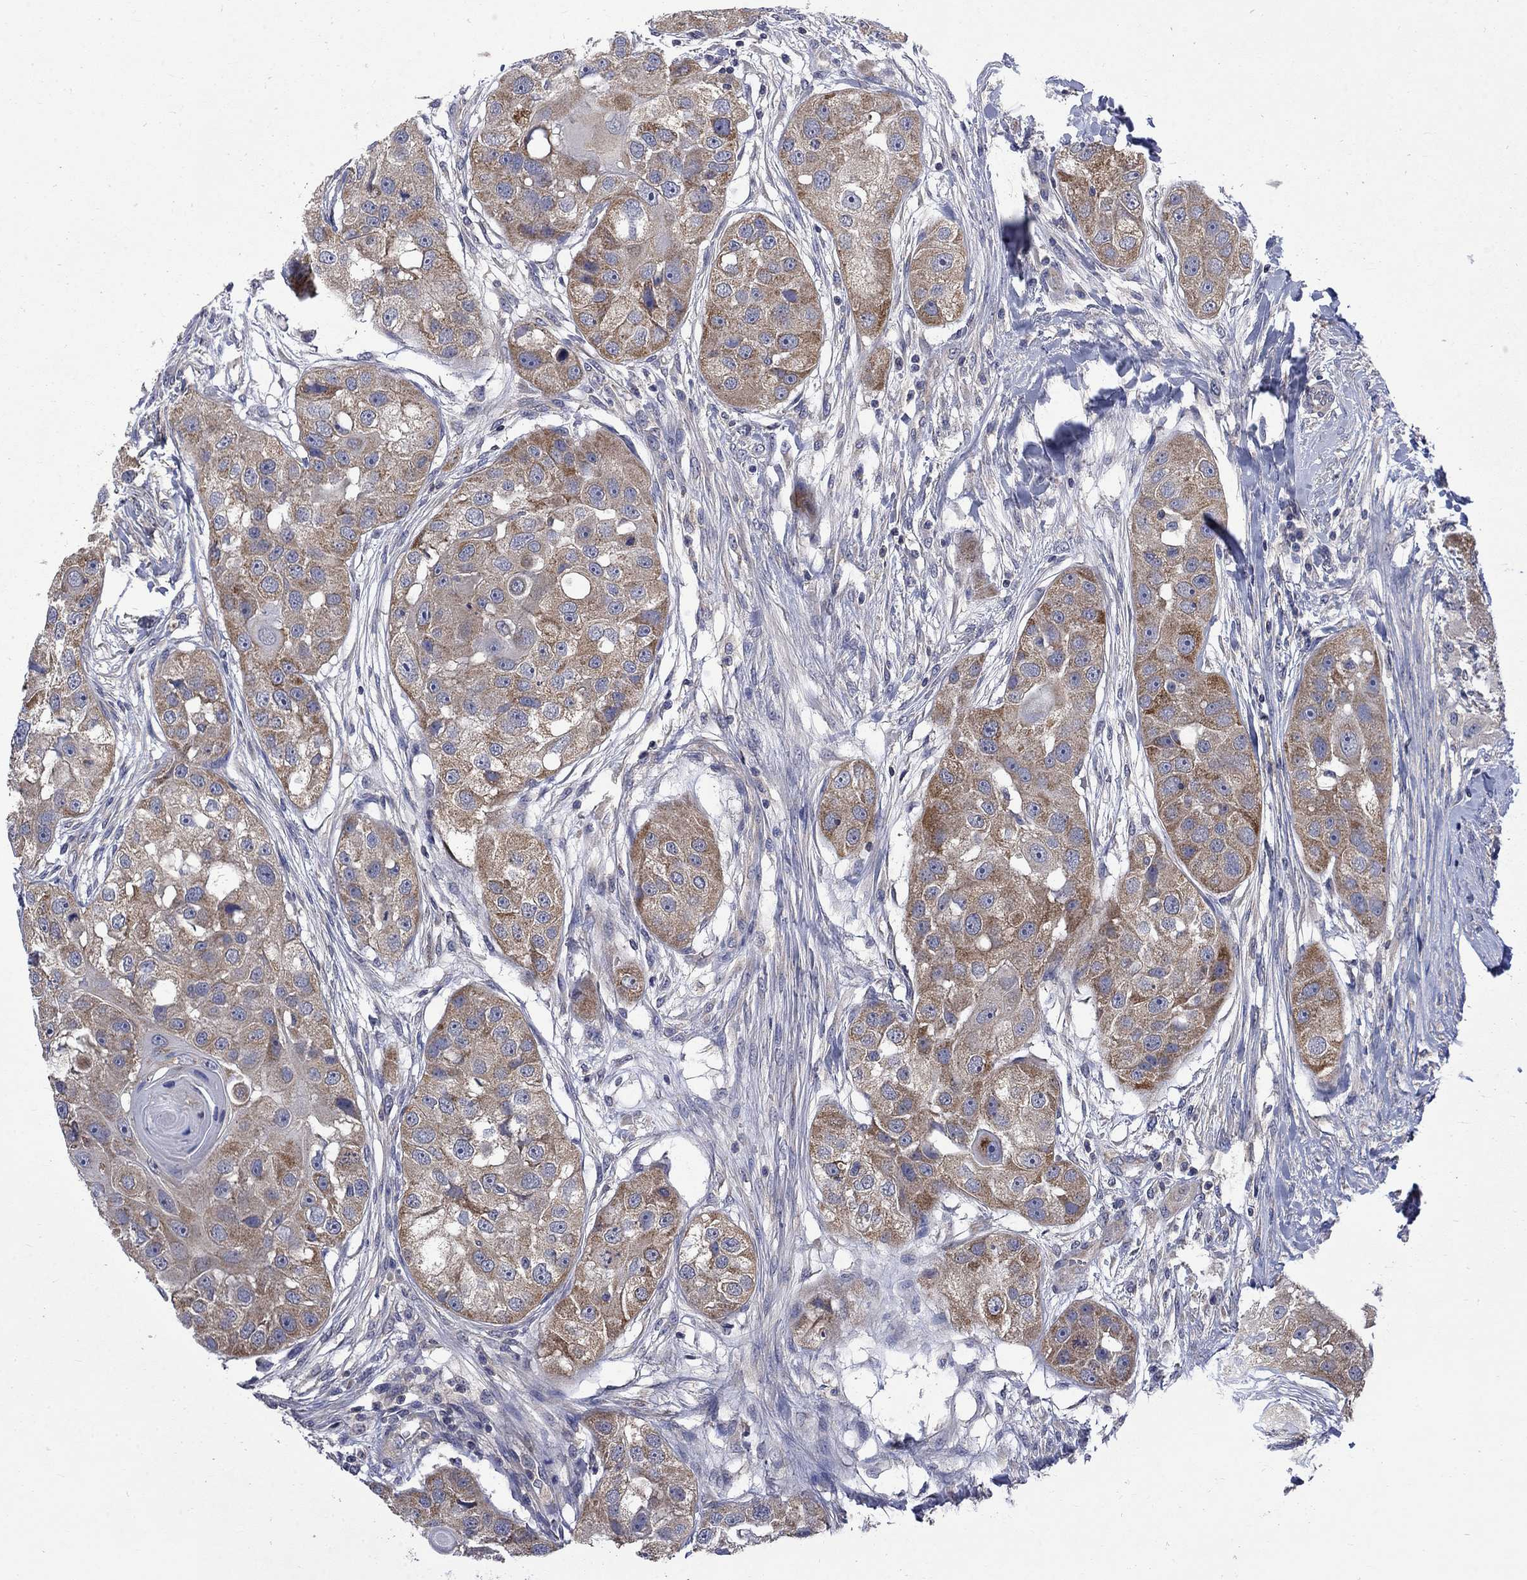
{"staining": {"intensity": "moderate", "quantity": "25%-75%", "location": "cytoplasmic/membranous"}, "tissue": "head and neck cancer", "cell_type": "Tumor cells", "image_type": "cancer", "snomed": [{"axis": "morphology", "description": "Normal tissue, NOS"}, {"axis": "morphology", "description": "Squamous cell carcinoma, NOS"}, {"axis": "topography", "description": "Skeletal muscle"}, {"axis": "topography", "description": "Head-Neck"}], "caption": "Immunohistochemical staining of human head and neck cancer demonstrates moderate cytoplasmic/membranous protein expression in approximately 25%-75% of tumor cells.", "gene": "HSPA12A", "patient": {"sex": "male", "age": 51}}